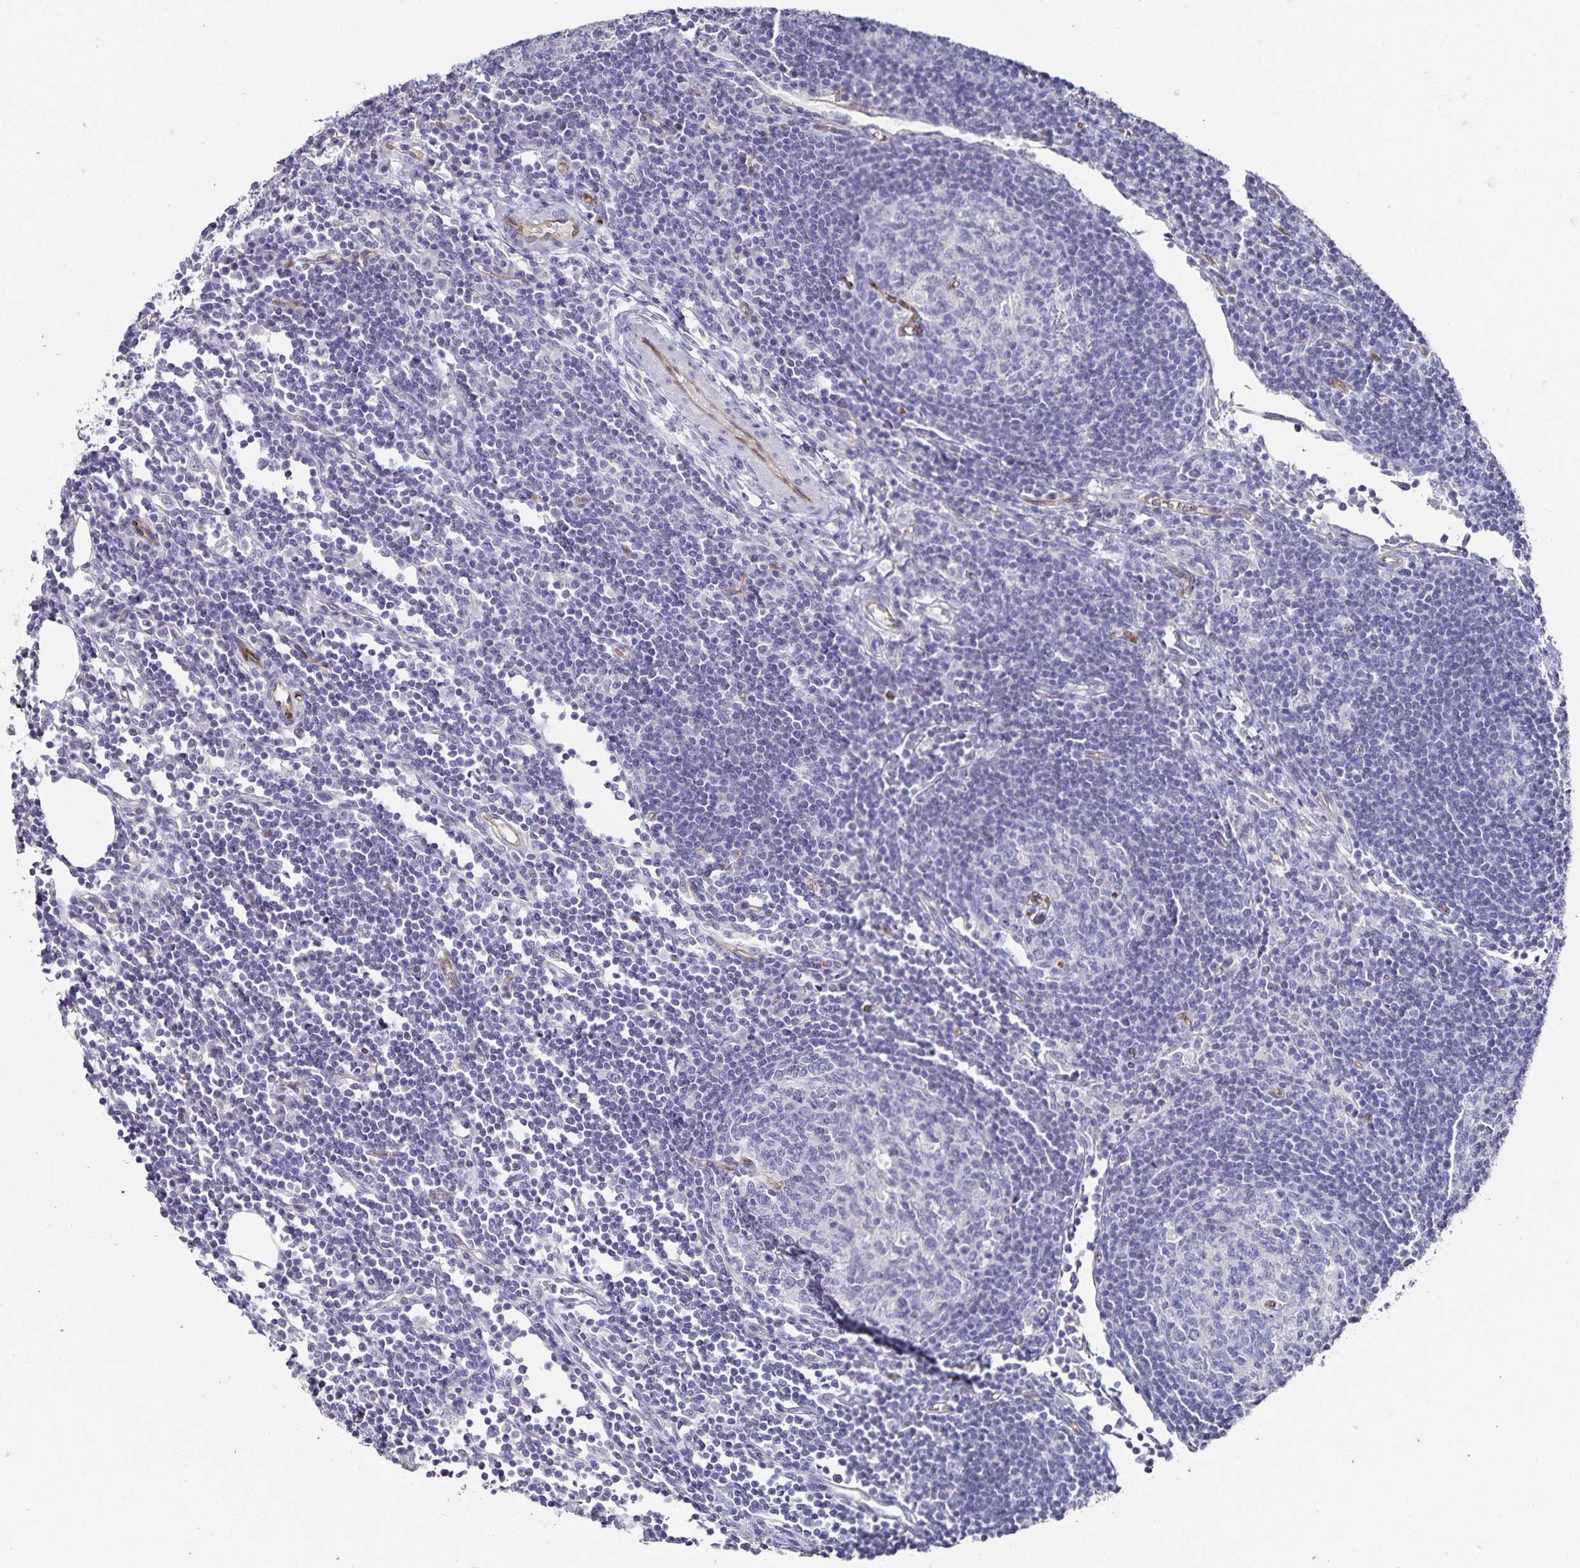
{"staining": {"intensity": "negative", "quantity": "none", "location": "none"}, "tissue": "lymph node", "cell_type": "Germinal center cells", "image_type": "normal", "snomed": [{"axis": "morphology", "description": "Normal tissue, NOS"}, {"axis": "topography", "description": "Lymph node"}], "caption": "DAB (3,3'-diaminobenzidine) immunohistochemical staining of normal human lymph node demonstrates no significant positivity in germinal center cells.", "gene": "PODXL", "patient": {"sex": "male", "age": 67}}